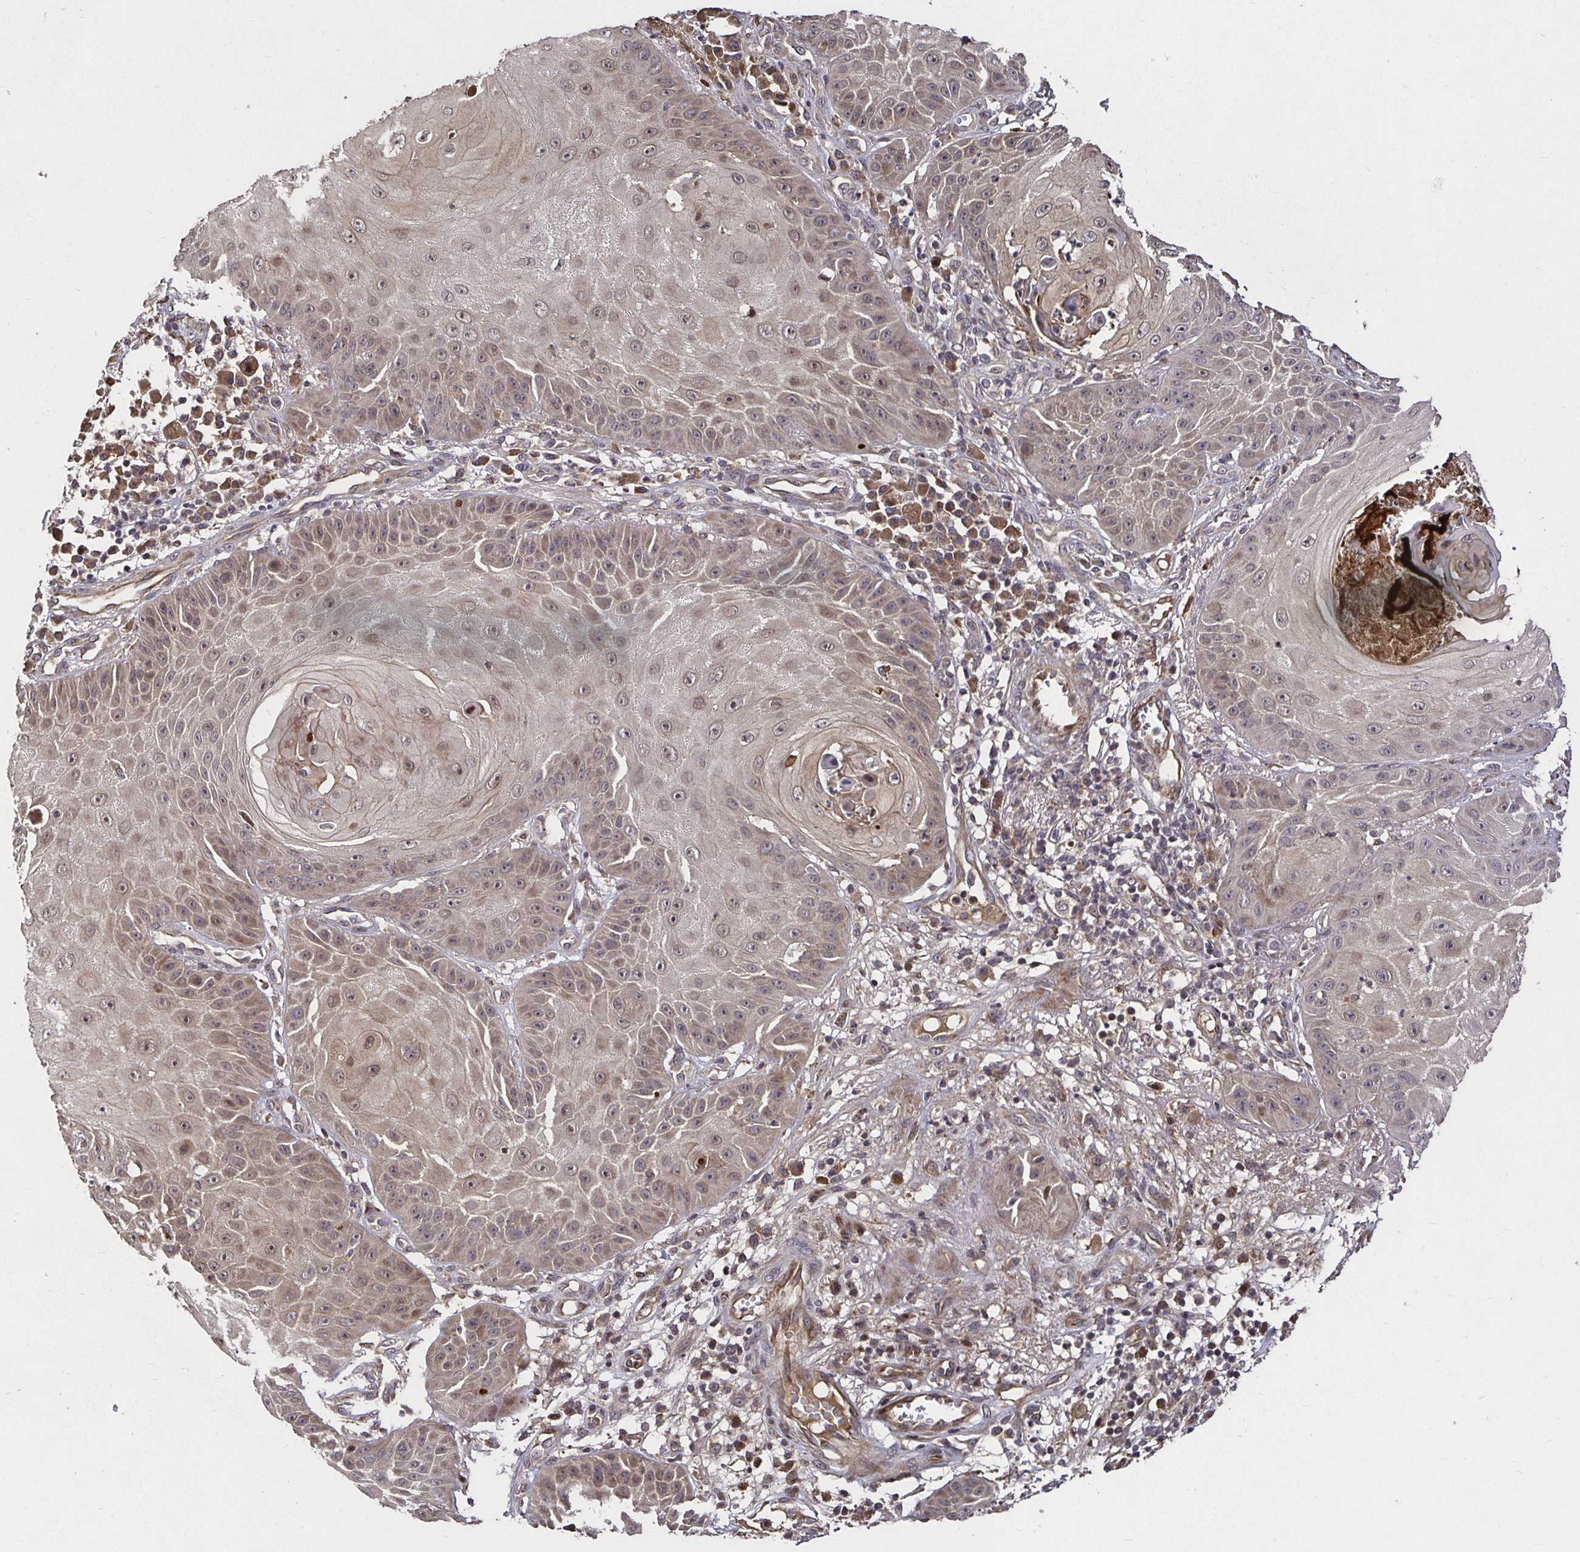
{"staining": {"intensity": "weak", "quantity": "25%-75%", "location": "cytoplasmic/membranous,nuclear"}, "tissue": "skin cancer", "cell_type": "Tumor cells", "image_type": "cancer", "snomed": [{"axis": "morphology", "description": "Squamous cell carcinoma, NOS"}, {"axis": "topography", "description": "Skin"}], "caption": "Approximately 25%-75% of tumor cells in skin squamous cell carcinoma display weak cytoplasmic/membranous and nuclear protein expression as visualized by brown immunohistochemical staining.", "gene": "SMYD3", "patient": {"sex": "male", "age": 70}}